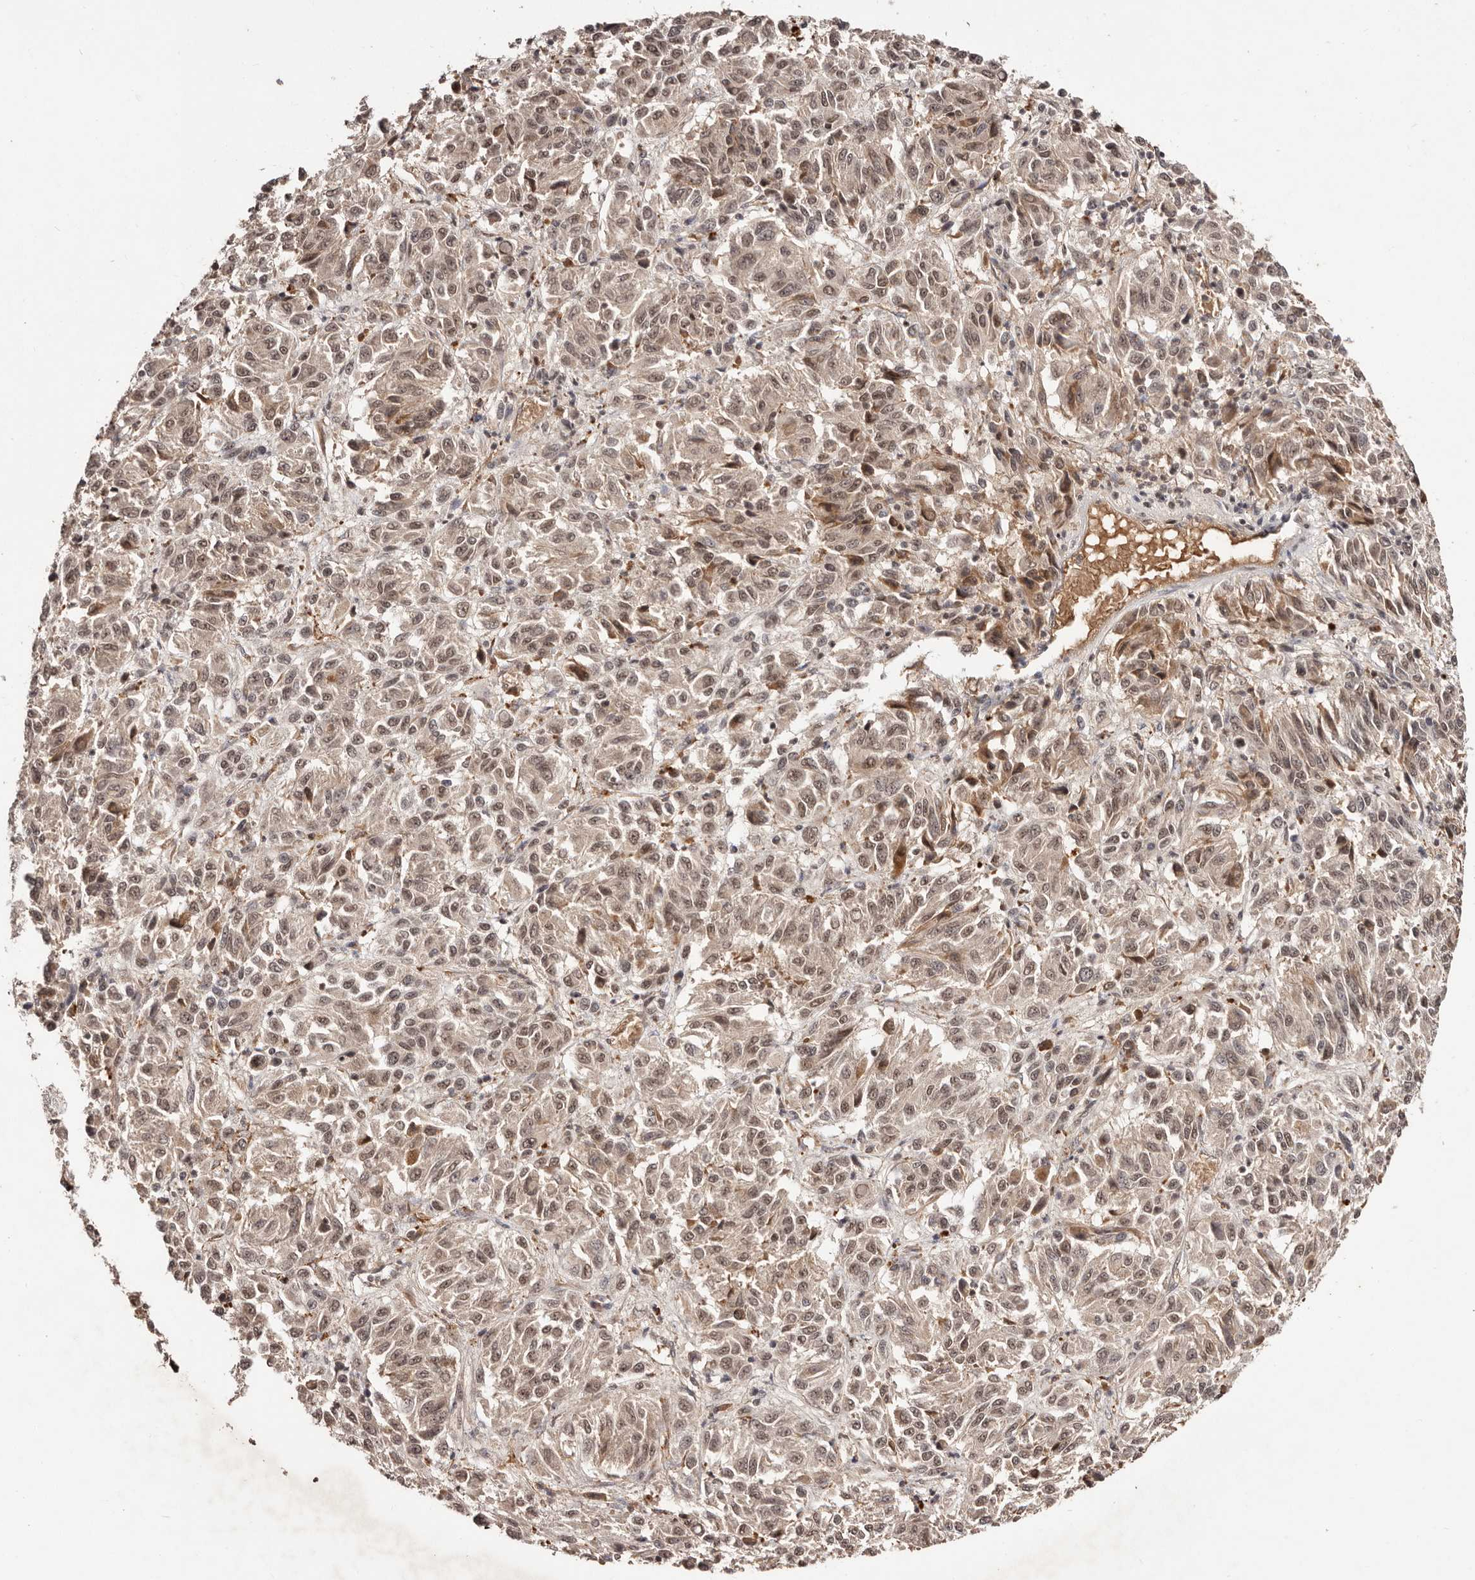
{"staining": {"intensity": "moderate", "quantity": ">75%", "location": "nuclear"}, "tissue": "melanoma", "cell_type": "Tumor cells", "image_type": "cancer", "snomed": [{"axis": "morphology", "description": "Malignant melanoma, Metastatic site"}, {"axis": "topography", "description": "Lung"}], "caption": "Human melanoma stained with a brown dye exhibits moderate nuclear positive expression in approximately >75% of tumor cells.", "gene": "BICRAL", "patient": {"sex": "male", "age": 64}}